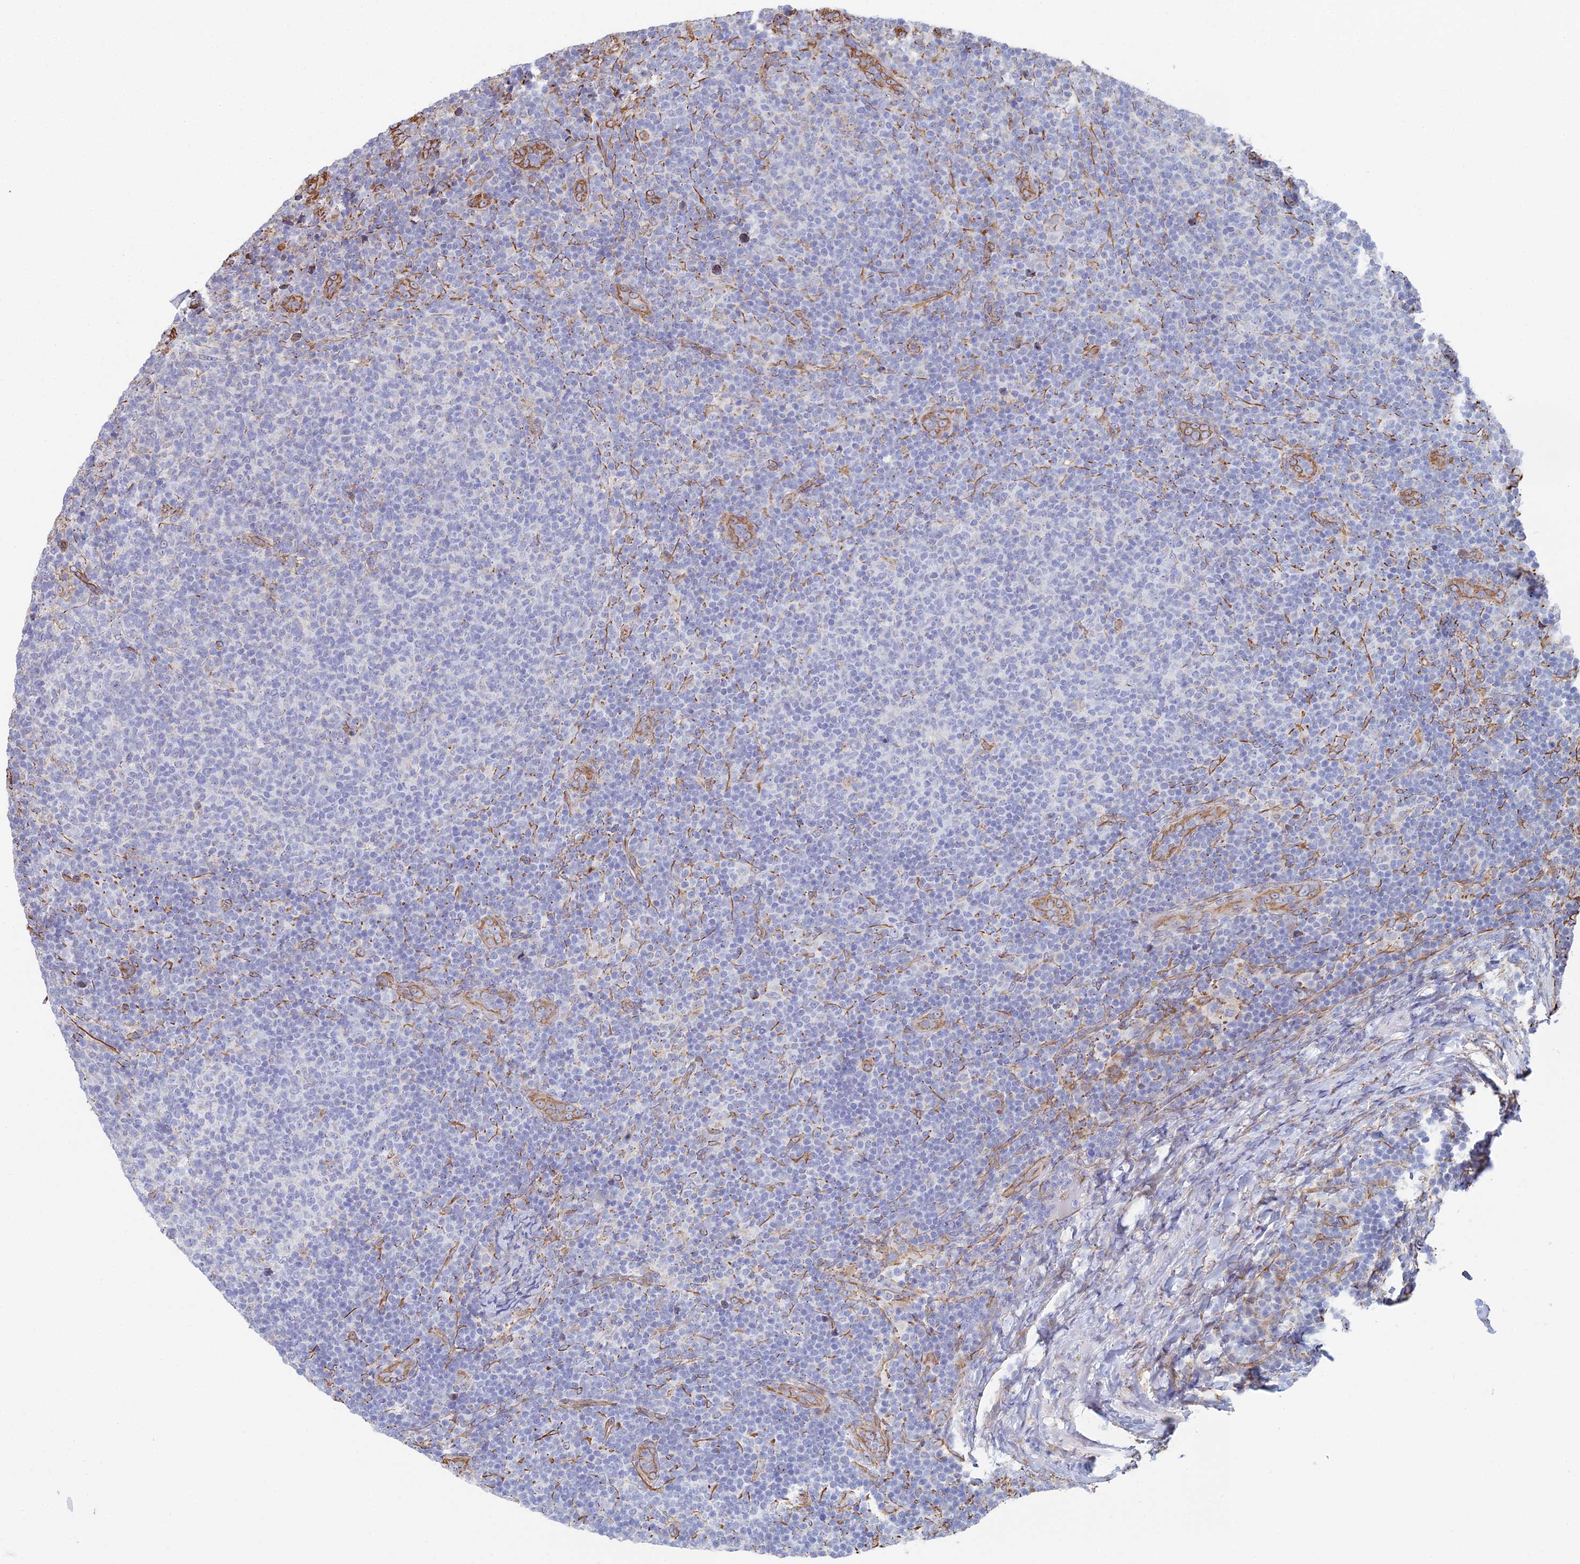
{"staining": {"intensity": "negative", "quantity": "none", "location": "none"}, "tissue": "lymphoma", "cell_type": "Tumor cells", "image_type": "cancer", "snomed": [{"axis": "morphology", "description": "Malignant lymphoma, non-Hodgkin's type, Low grade"}, {"axis": "topography", "description": "Lymph node"}], "caption": "Low-grade malignant lymphoma, non-Hodgkin's type was stained to show a protein in brown. There is no significant expression in tumor cells. Brightfield microscopy of immunohistochemistry (IHC) stained with DAB (brown) and hematoxylin (blue), captured at high magnification.", "gene": "CLVS2", "patient": {"sex": "male", "age": 66}}